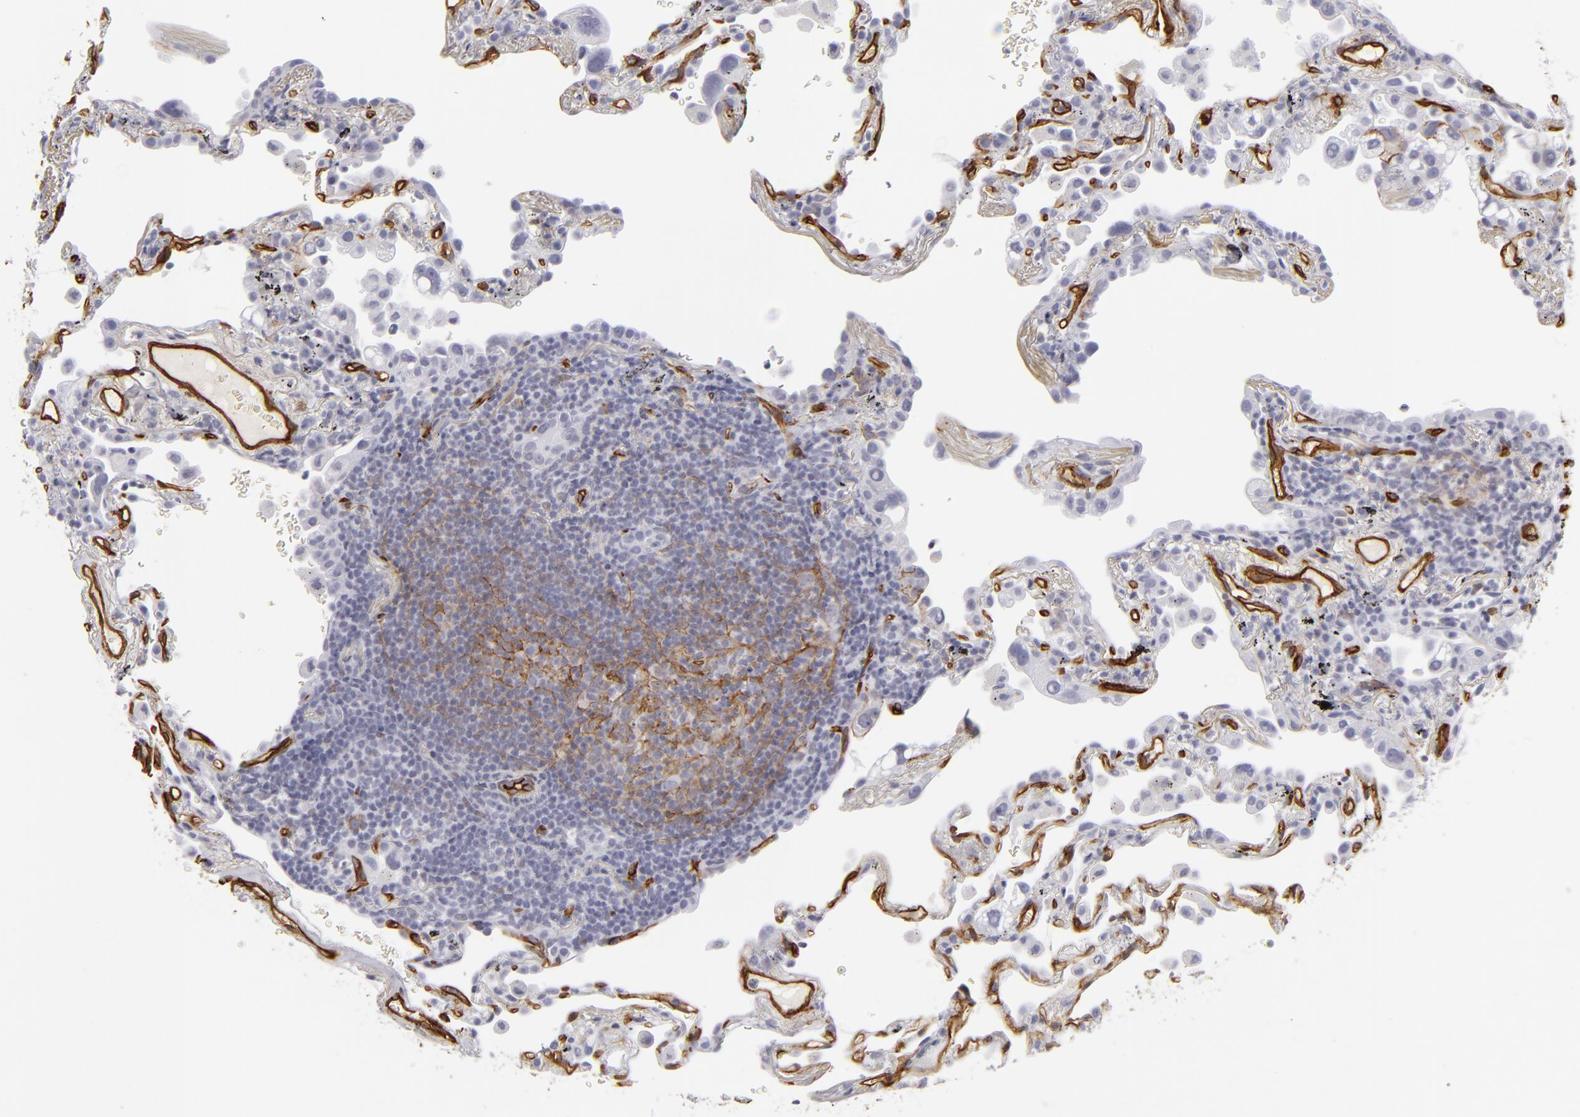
{"staining": {"intensity": "negative", "quantity": "none", "location": "none"}, "tissue": "lung", "cell_type": "Alveolar cells", "image_type": "normal", "snomed": [{"axis": "morphology", "description": "Normal tissue, NOS"}, {"axis": "morphology", "description": "Inflammation, NOS"}, {"axis": "topography", "description": "Lung"}], "caption": "Alveolar cells are negative for protein expression in benign human lung. (DAB IHC, high magnification).", "gene": "MCAM", "patient": {"sex": "male", "age": 69}}